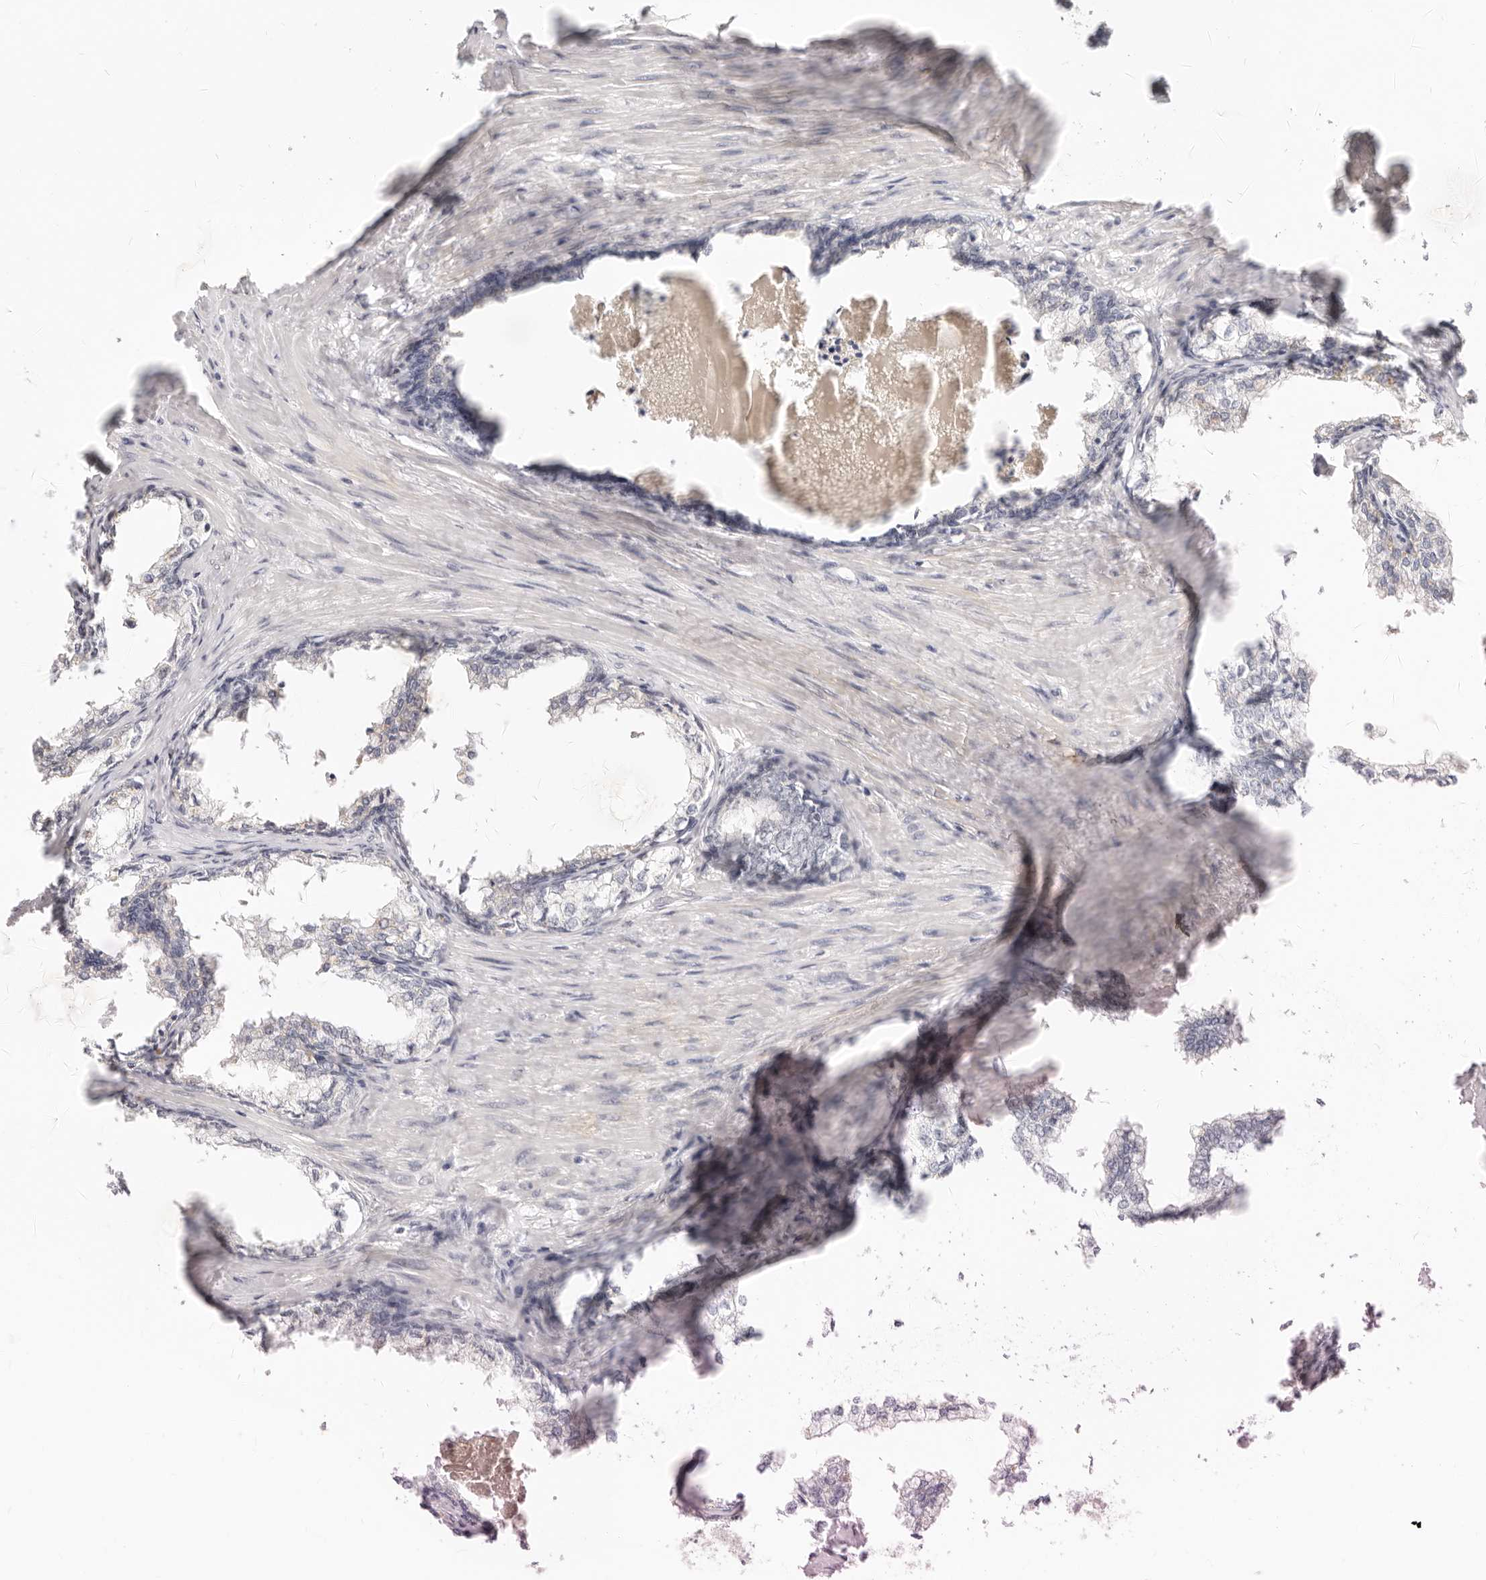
{"staining": {"intensity": "negative", "quantity": "none", "location": "none"}, "tissue": "prostate cancer", "cell_type": "Tumor cells", "image_type": "cancer", "snomed": [{"axis": "morphology", "description": "Adenocarcinoma, High grade"}, {"axis": "topography", "description": "Prostate"}], "caption": "IHC histopathology image of human prostate cancer stained for a protein (brown), which shows no positivity in tumor cells.", "gene": "LTB4R2", "patient": {"sex": "male", "age": 58}}